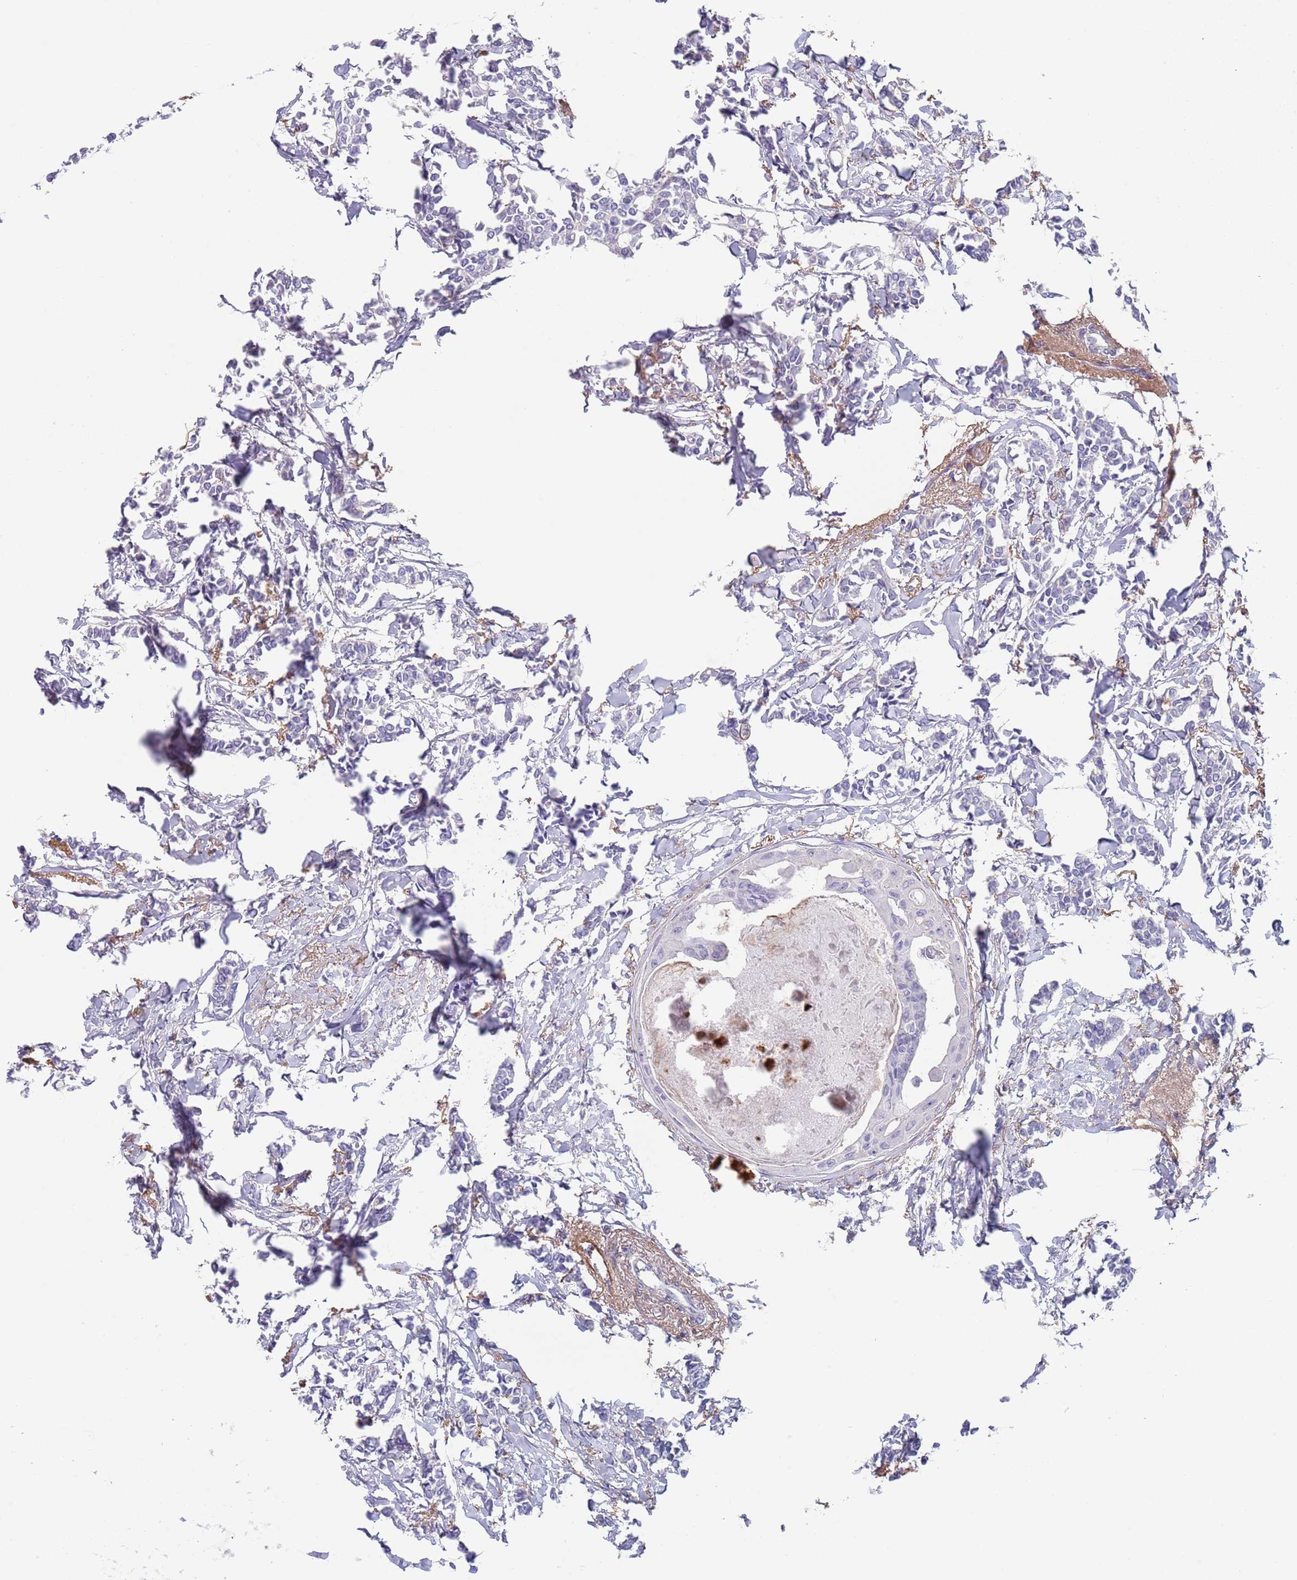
{"staining": {"intensity": "negative", "quantity": "none", "location": "none"}, "tissue": "breast cancer", "cell_type": "Tumor cells", "image_type": "cancer", "snomed": [{"axis": "morphology", "description": "Duct carcinoma"}, {"axis": "topography", "description": "Breast"}], "caption": "This micrograph is of breast cancer stained with immunohistochemistry to label a protein in brown with the nuclei are counter-stained blue. There is no staining in tumor cells.", "gene": "RNF169", "patient": {"sex": "female", "age": 41}}